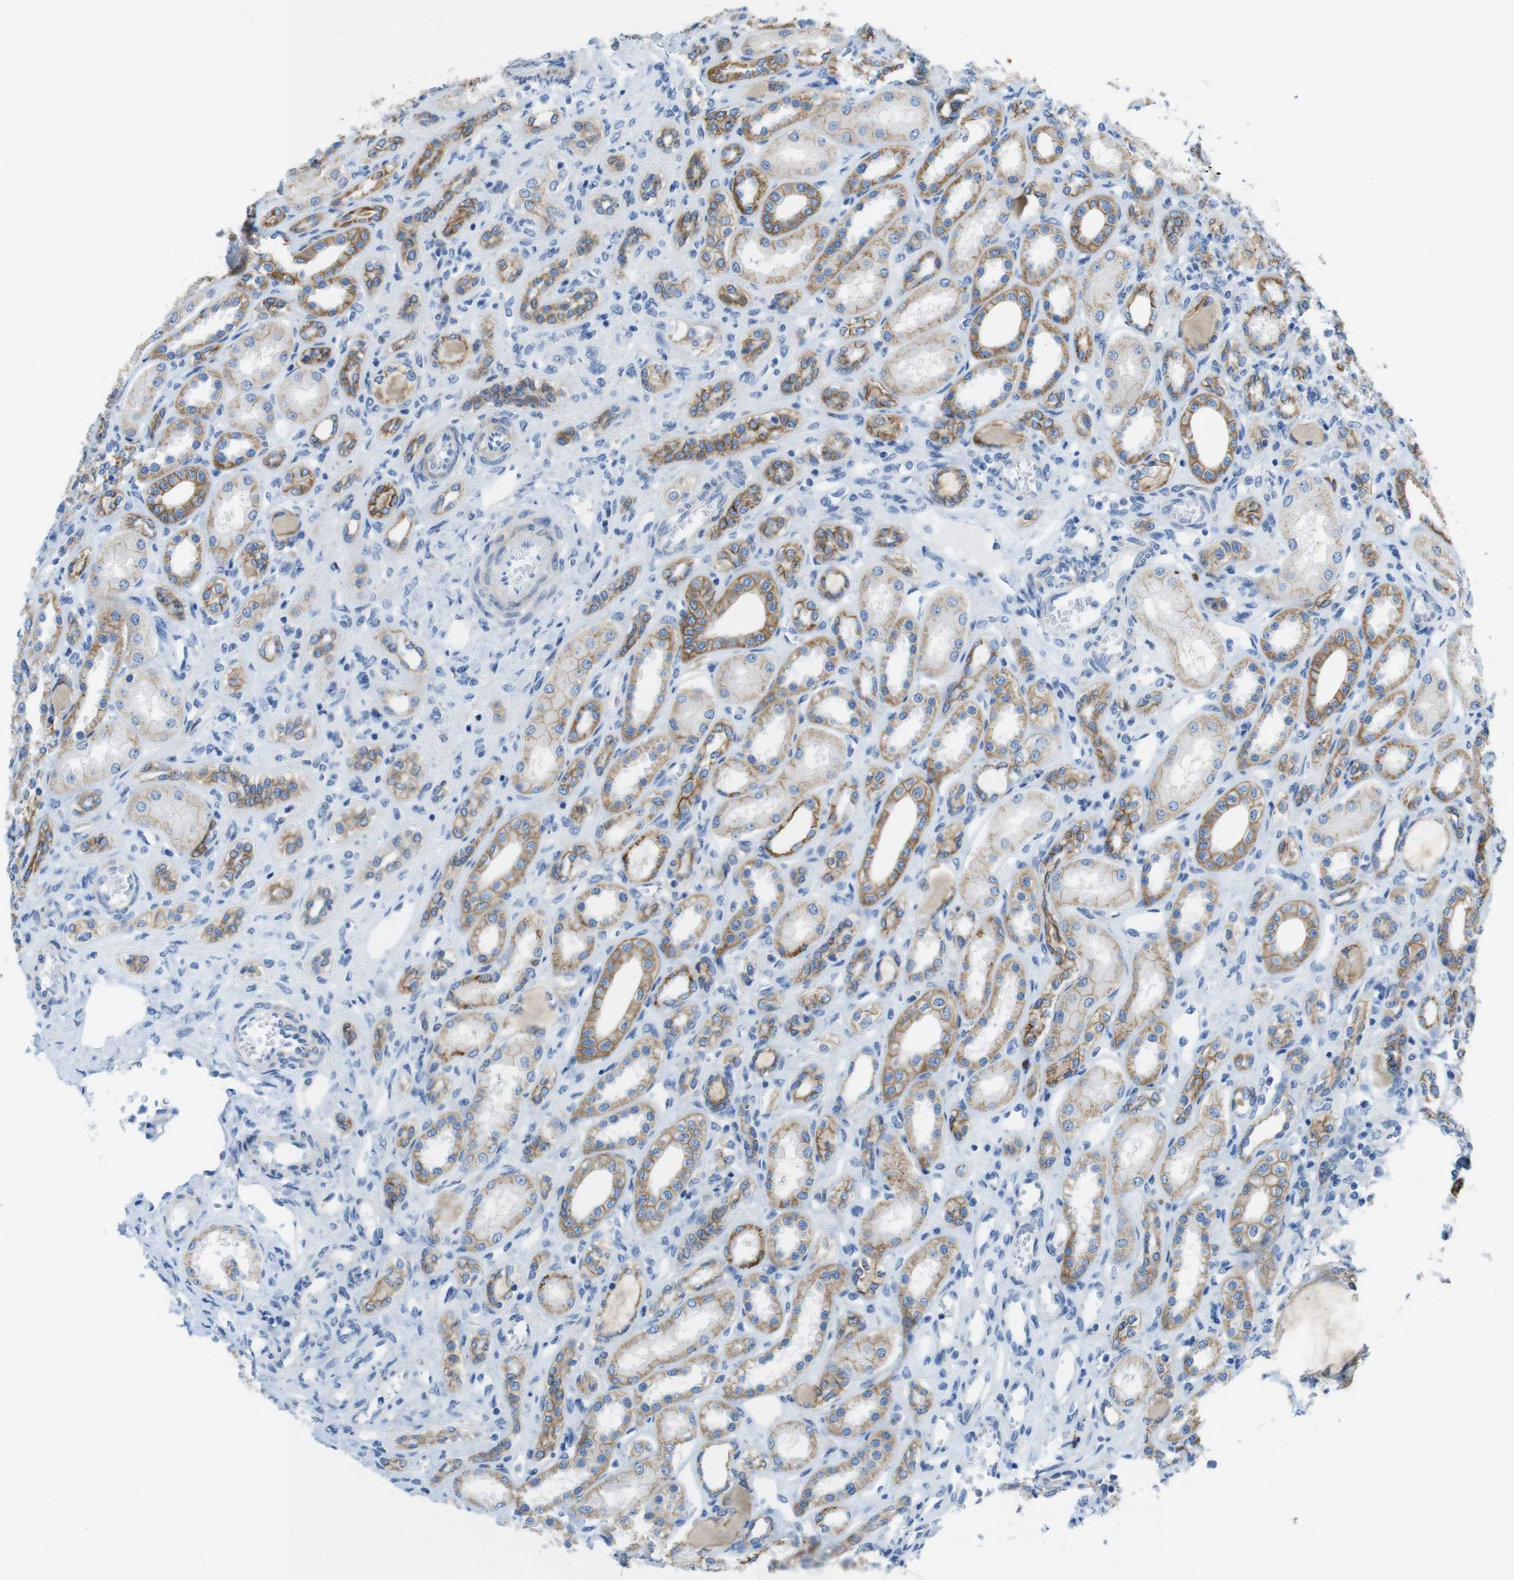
{"staining": {"intensity": "negative", "quantity": "none", "location": "none"}, "tissue": "kidney", "cell_type": "Cells in glomeruli", "image_type": "normal", "snomed": [{"axis": "morphology", "description": "Normal tissue, NOS"}, {"axis": "topography", "description": "Kidney"}], "caption": "Immunohistochemical staining of unremarkable kidney displays no significant positivity in cells in glomeruli. Brightfield microscopy of immunohistochemistry (IHC) stained with DAB (brown) and hematoxylin (blue), captured at high magnification.", "gene": "CLMN", "patient": {"sex": "male", "age": 7}}